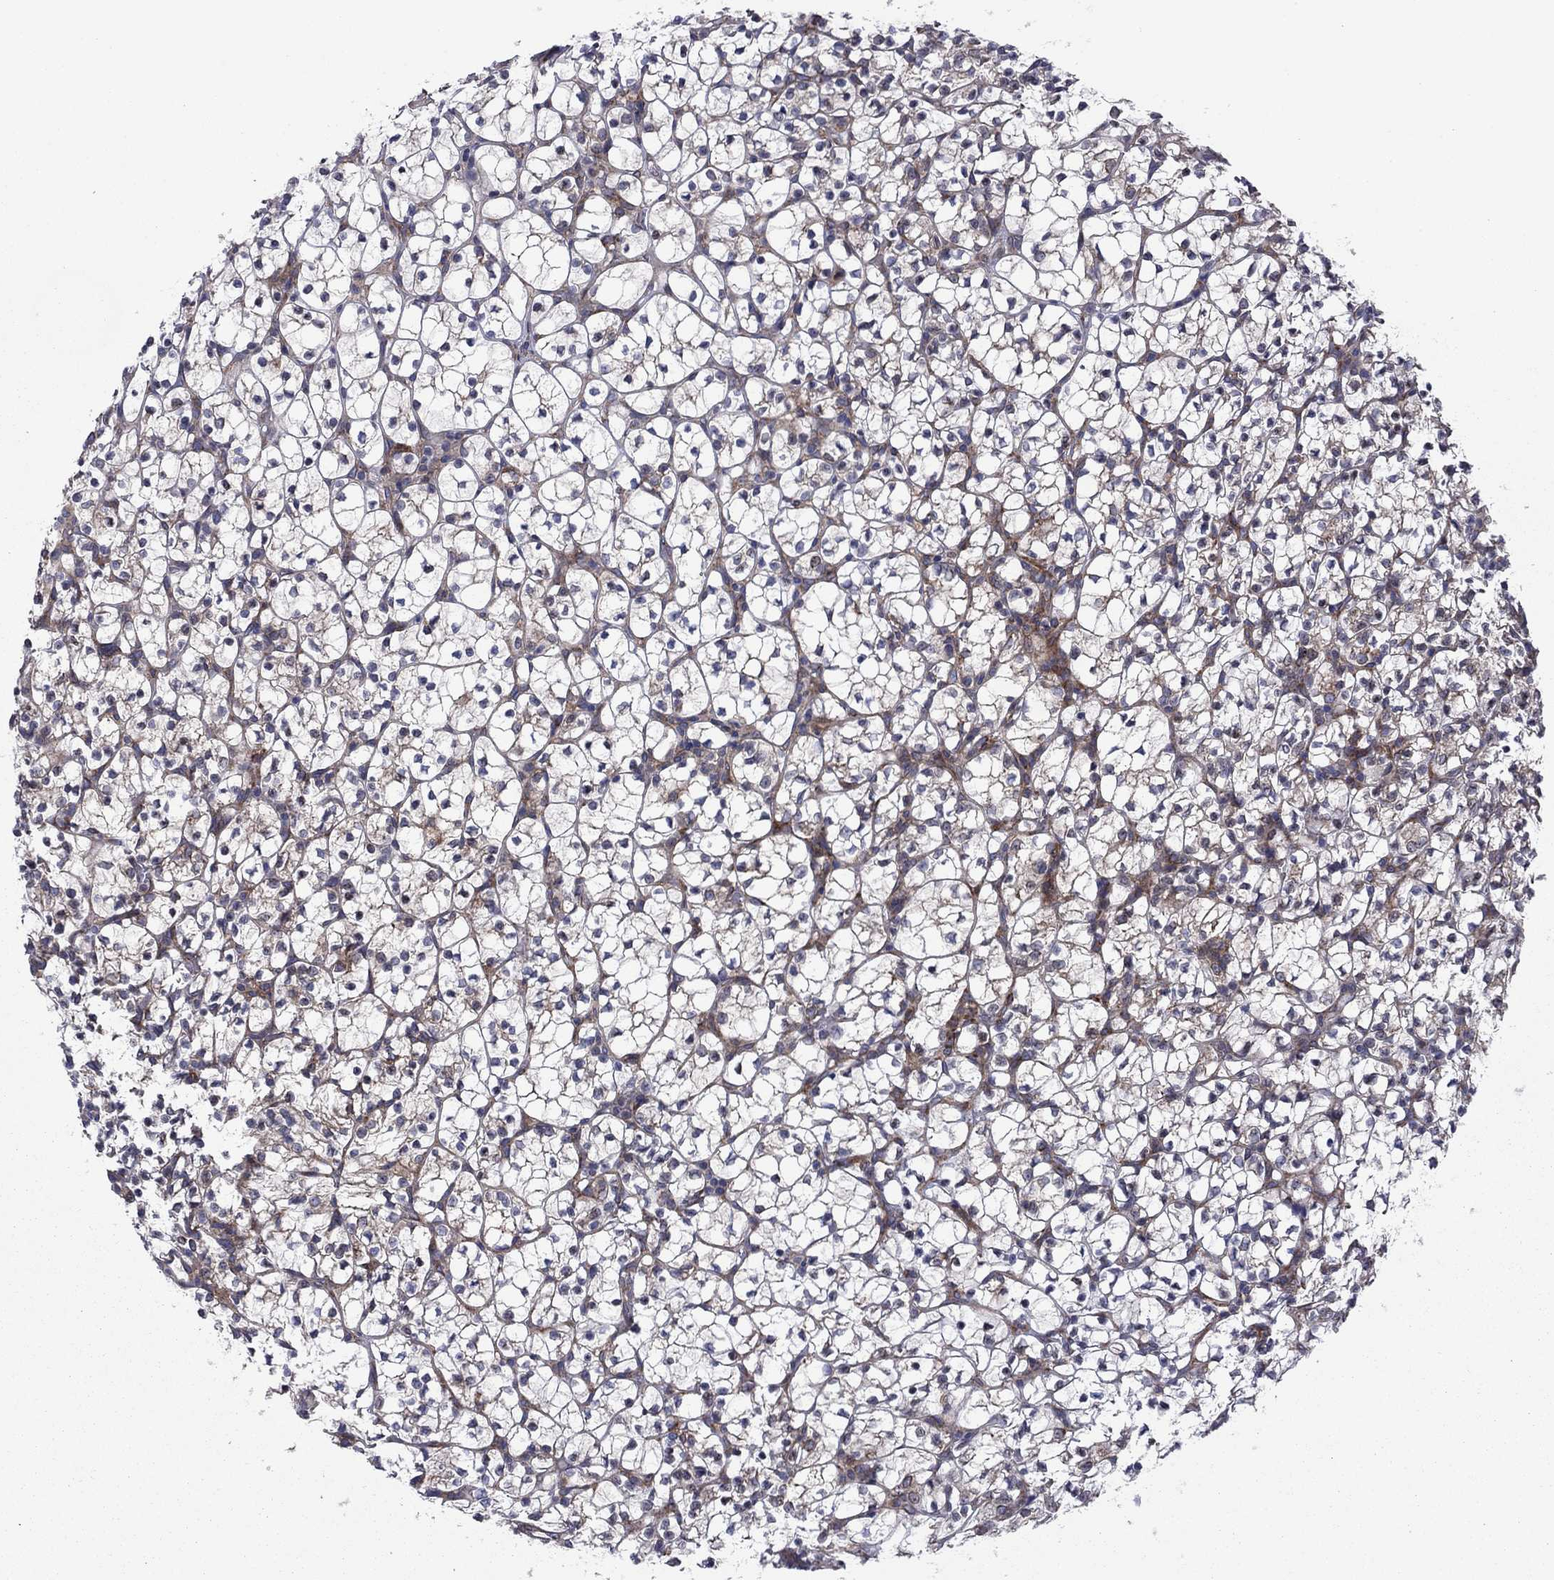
{"staining": {"intensity": "moderate", "quantity": "<25%", "location": "cytoplasmic/membranous"}, "tissue": "renal cancer", "cell_type": "Tumor cells", "image_type": "cancer", "snomed": [{"axis": "morphology", "description": "Adenocarcinoma, NOS"}, {"axis": "topography", "description": "Kidney"}], "caption": "IHC histopathology image of neoplastic tissue: human renal cancer stained using immunohistochemistry displays low levels of moderate protein expression localized specifically in the cytoplasmic/membranous of tumor cells, appearing as a cytoplasmic/membranous brown color.", "gene": "GPR155", "patient": {"sex": "female", "age": 89}}